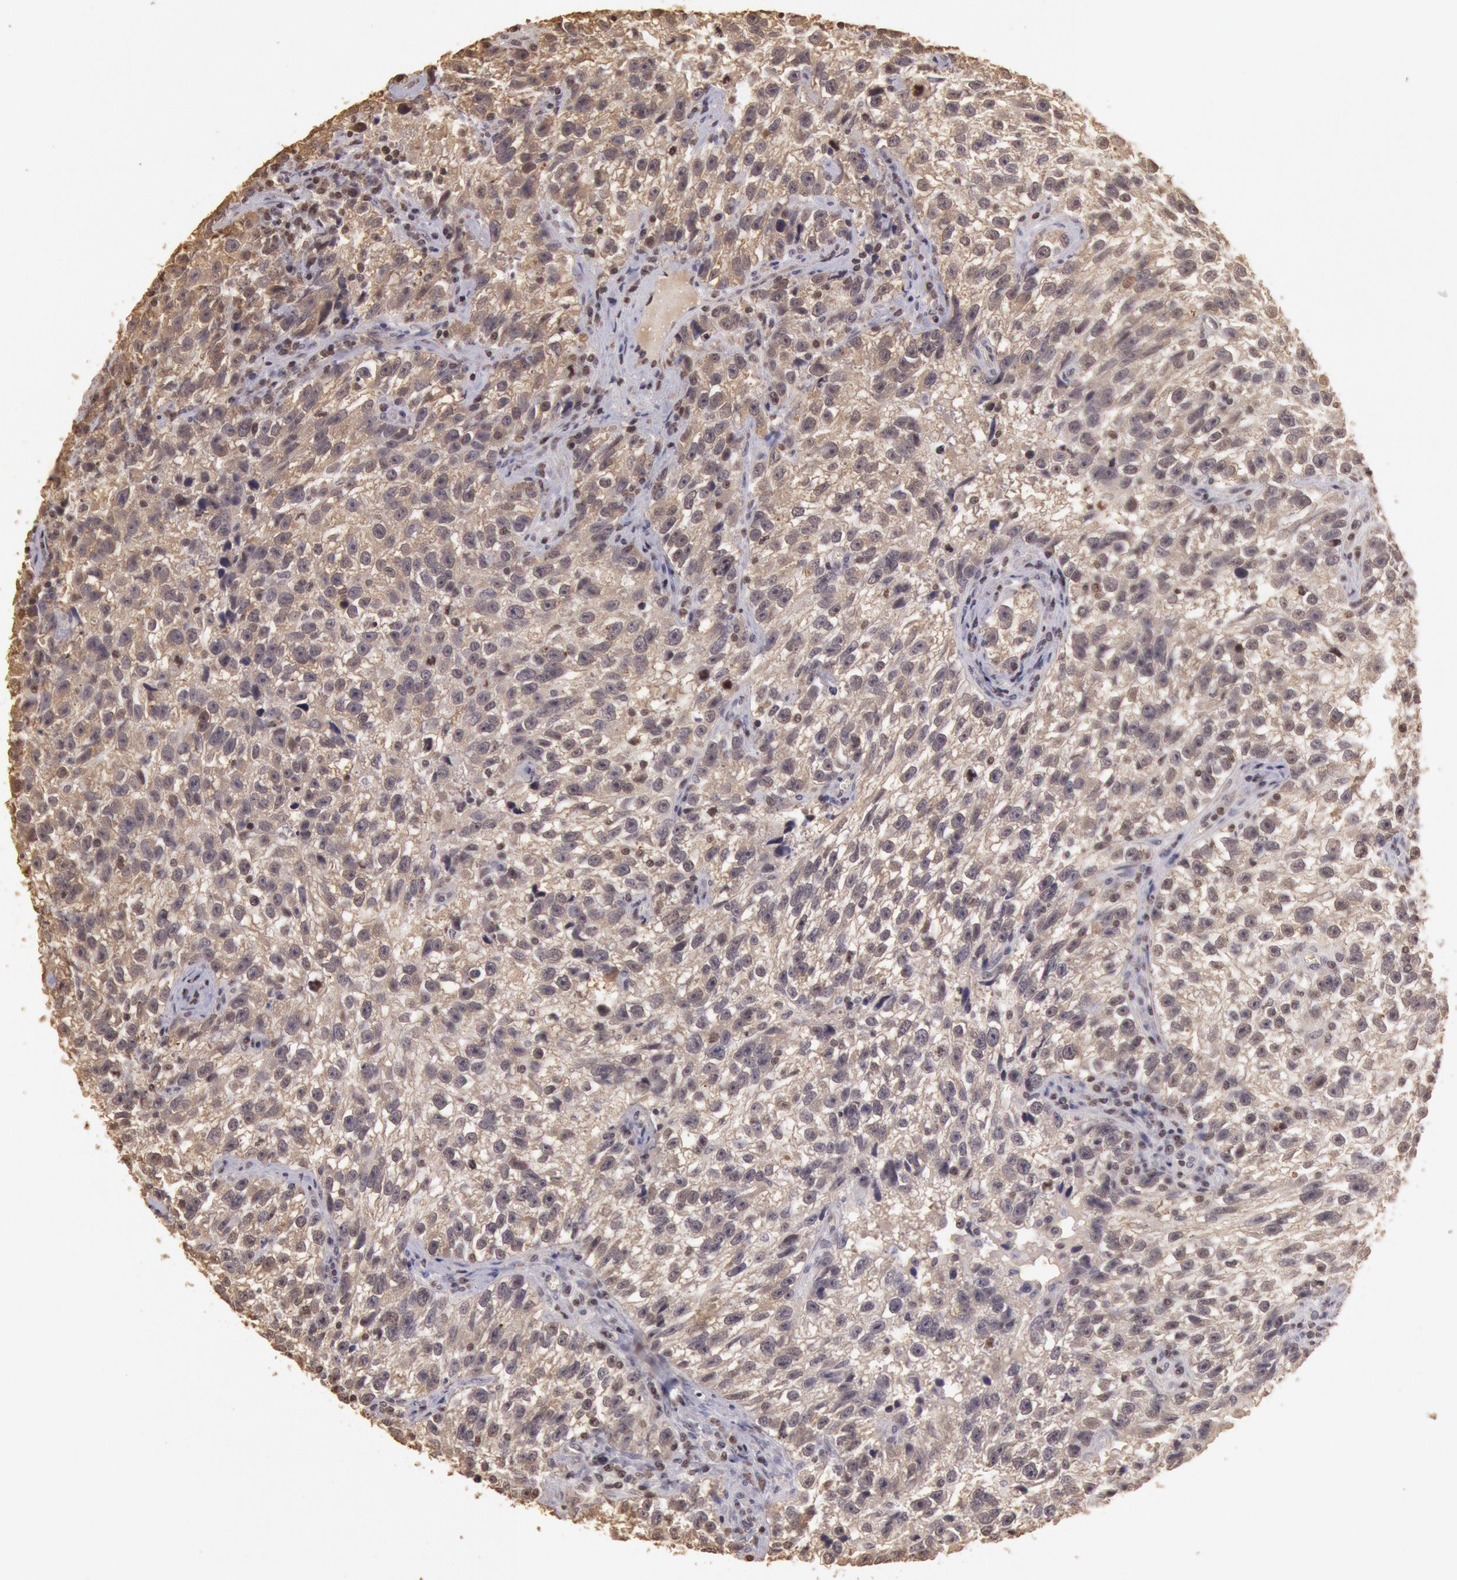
{"staining": {"intensity": "weak", "quantity": "<25%", "location": "cytoplasmic/membranous"}, "tissue": "testis cancer", "cell_type": "Tumor cells", "image_type": "cancer", "snomed": [{"axis": "morphology", "description": "Seminoma, NOS"}, {"axis": "topography", "description": "Testis"}], "caption": "Human testis cancer stained for a protein using IHC exhibits no positivity in tumor cells.", "gene": "SOD1", "patient": {"sex": "male", "age": 38}}